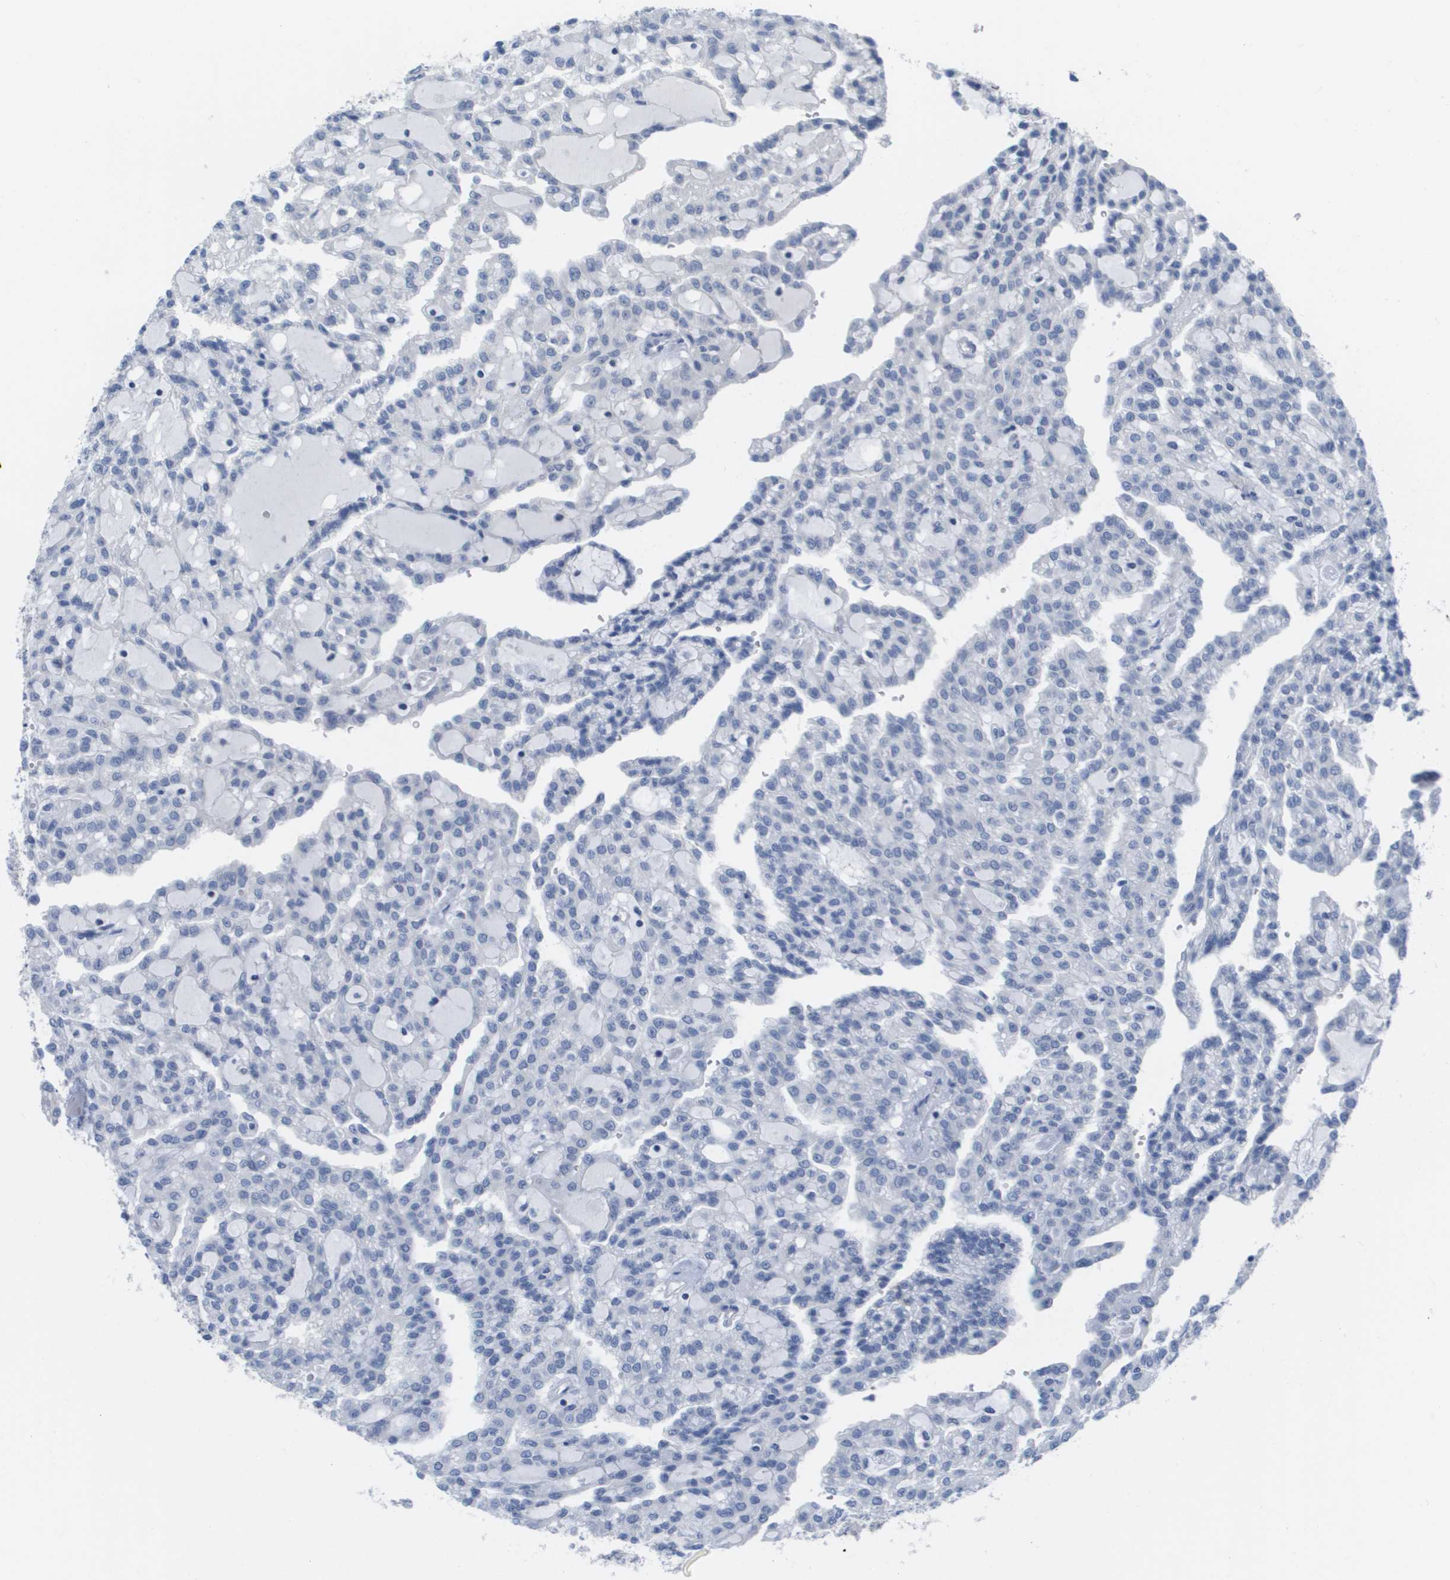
{"staining": {"intensity": "negative", "quantity": "none", "location": "none"}, "tissue": "renal cancer", "cell_type": "Tumor cells", "image_type": "cancer", "snomed": [{"axis": "morphology", "description": "Adenocarcinoma, NOS"}, {"axis": "topography", "description": "Kidney"}], "caption": "This image is of renal cancer stained with IHC to label a protein in brown with the nuclei are counter-stained blue. There is no expression in tumor cells.", "gene": "PDE4A", "patient": {"sex": "male", "age": 63}}